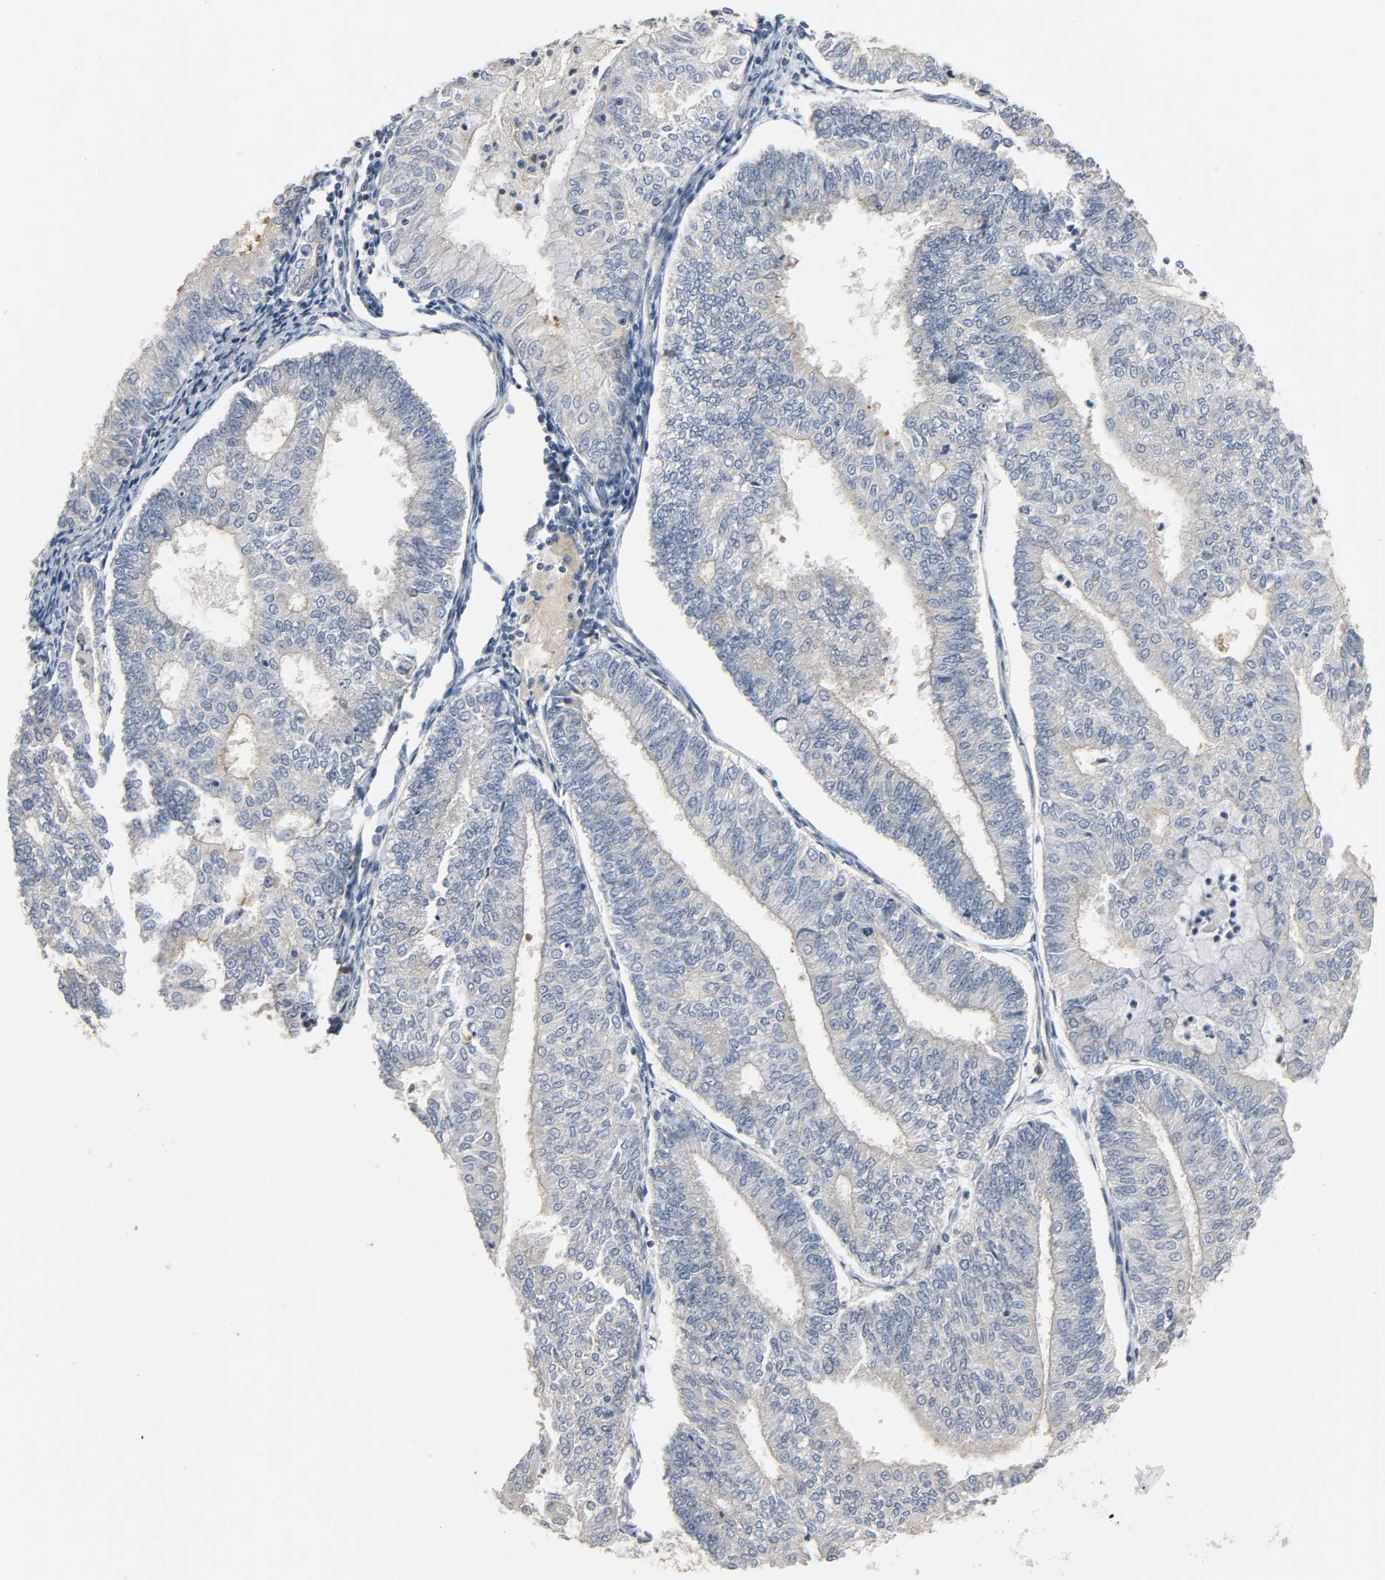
{"staining": {"intensity": "negative", "quantity": "none", "location": "none"}, "tissue": "endometrial cancer", "cell_type": "Tumor cells", "image_type": "cancer", "snomed": [{"axis": "morphology", "description": "Adenocarcinoma, NOS"}, {"axis": "topography", "description": "Endometrium"}], "caption": "DAB immunohistochemical staining of endometrial cancer exhibits no significant positivity in tumor cells.", "gene": "LIMCH1", "patient": {"sex": "female", "age": 59}}